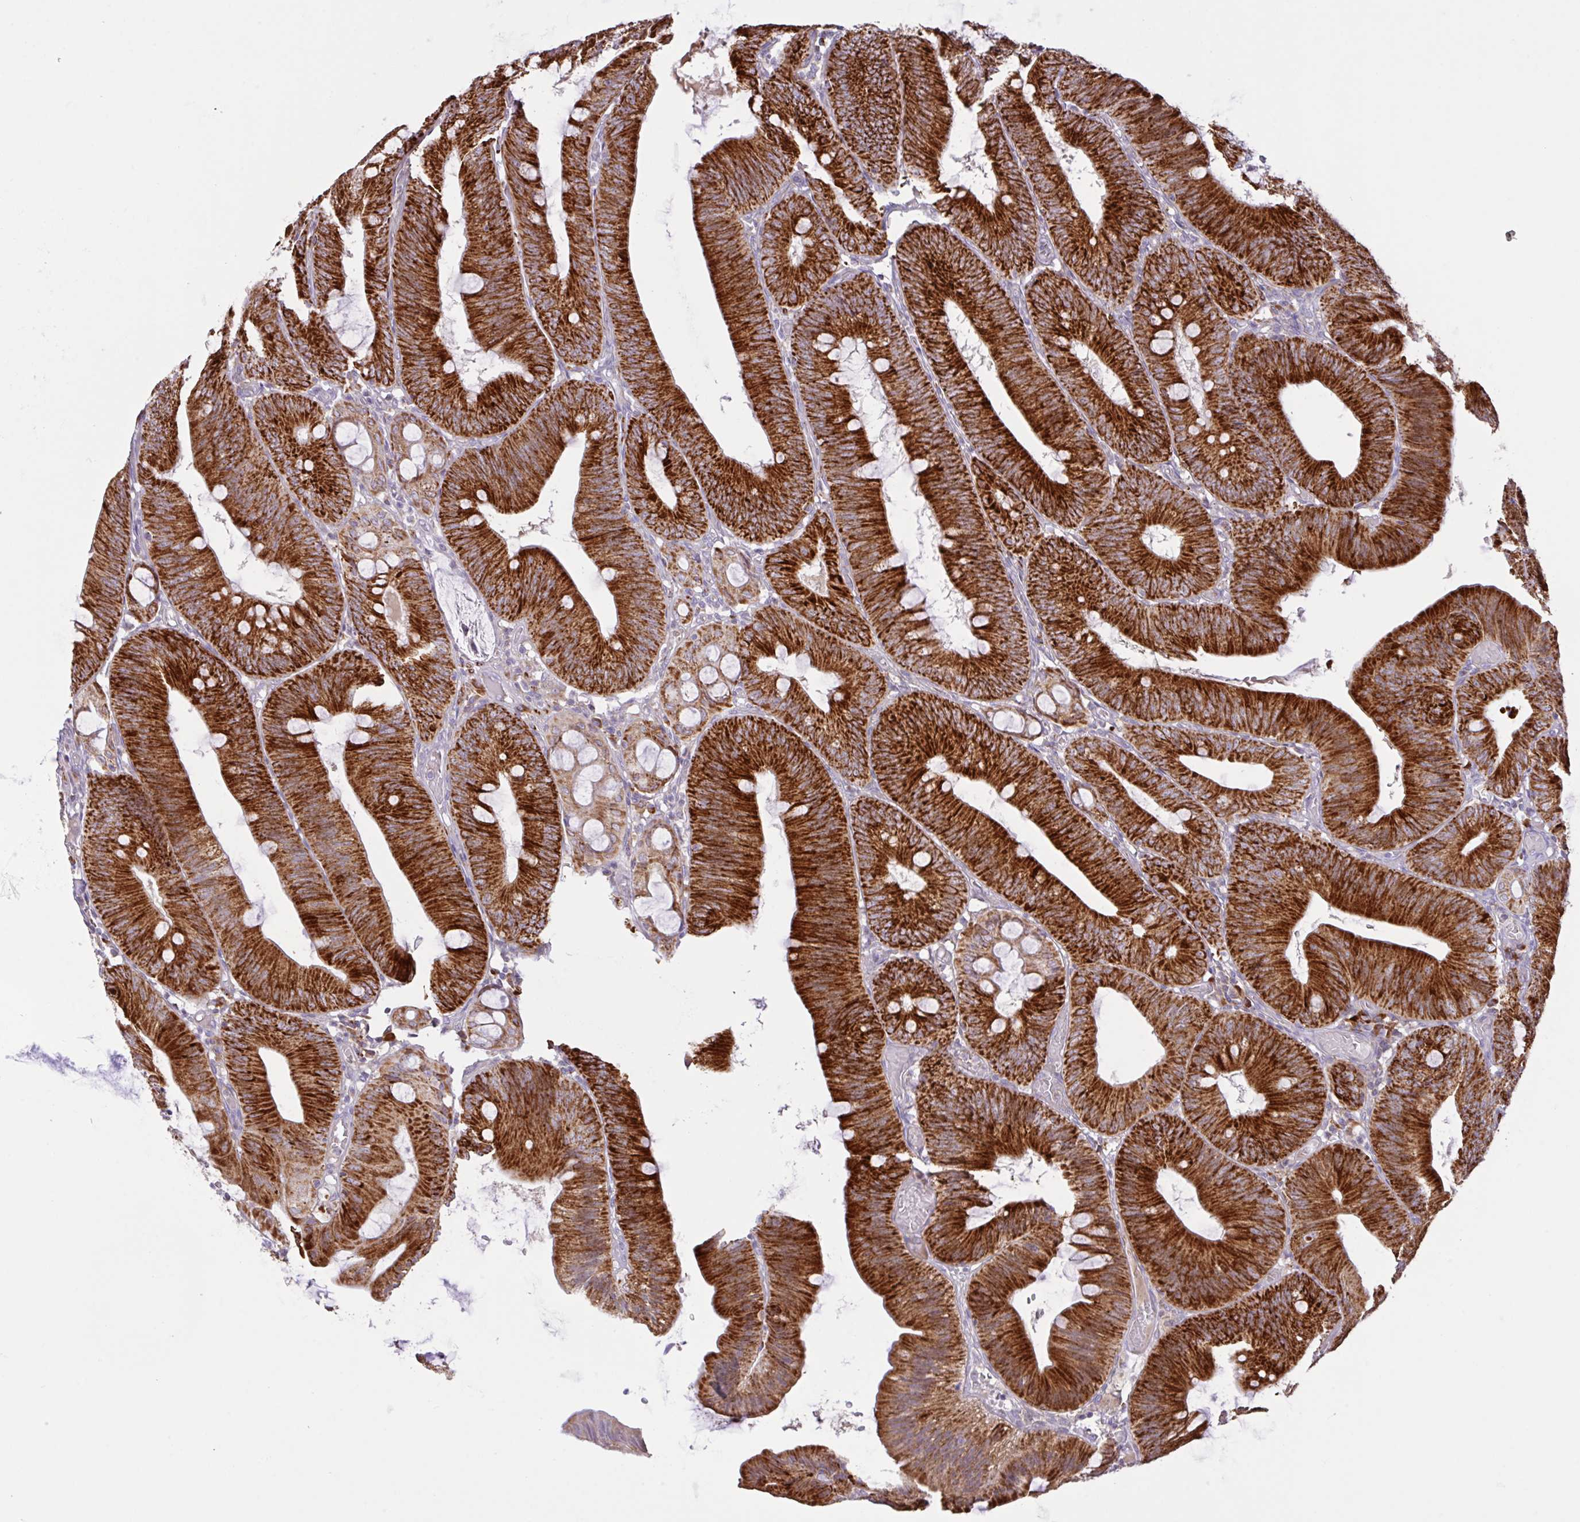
{"staining": {"intensity": "strong", "quantity": ">75%", "location": "cytoplasmic/membranous"}, "tissue": "colorectal cancer", "cell_type": "Tumor cells", "image_type": "cancer", "snomed": [{"axis": "morphology", "description": "Adenocarcinoma, NOS"}, {"axis": "topography", "description": "Colon"}], "caption": "A histopathology image showing strong cytoplasmic/membranous positivity in approximately >75% of tumor cells in adenocarcinoma (colorectal), as visualized by brown immunohistochemical staining.", "gene": "CHDH", "patient": {"sex": "male", "age": 84}}